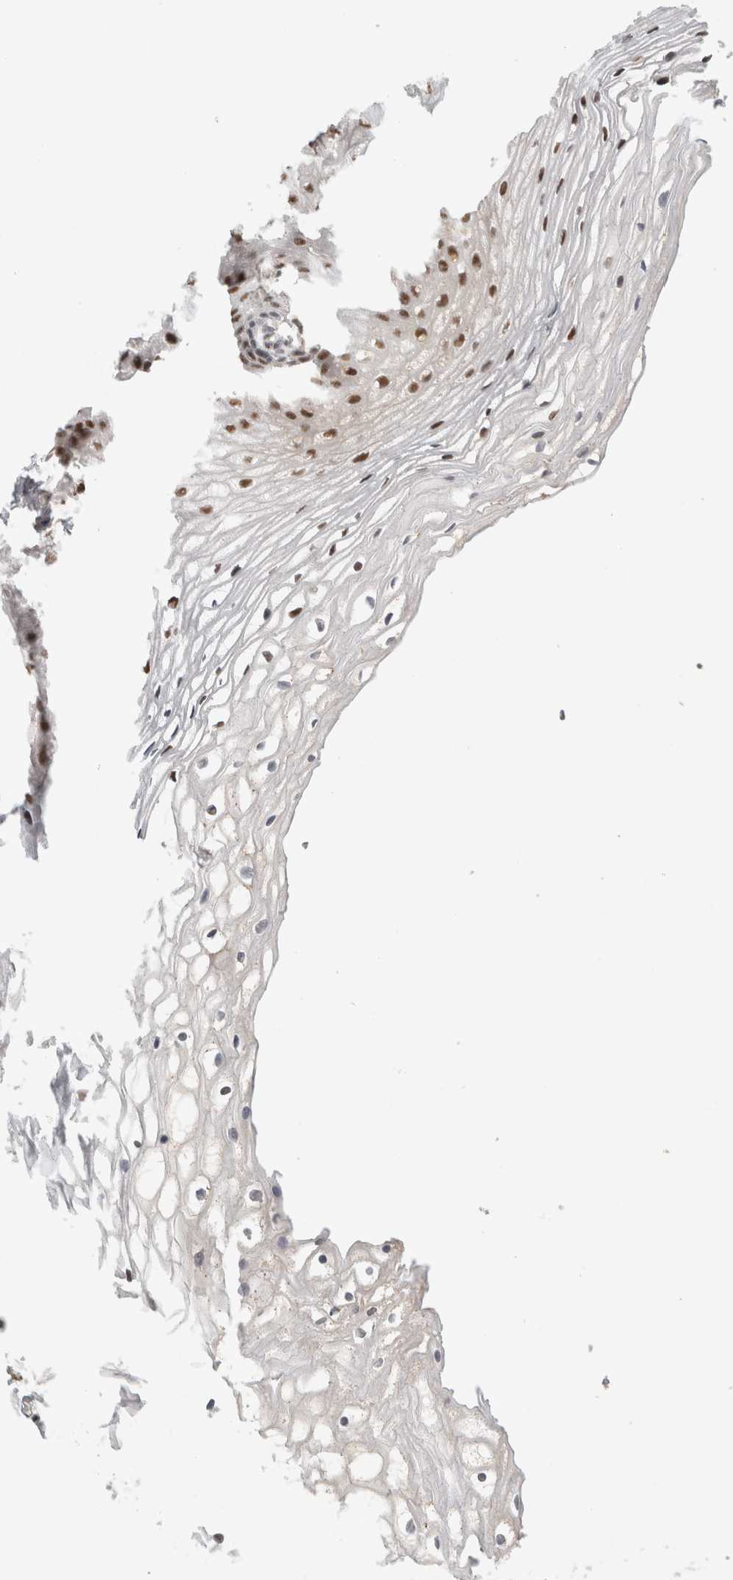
{"staining": {"intensity": "moderate", "quantity": ">75%", "location": "nuclear"}, "tissue": "vagina", "cell_type": "Squamous epithelial cells", "image_type": "normal", "snomed": [{"axis": "morphology", "description": "Normal tissue, NOS"}, {"axis": "topography", "description": "Vagina"}], "caption": "High-magnification brightfield microscopy of benign vagina stained with DAB (brown) and counterstained with hematoxylin (blue). squamous epithelial cells exhibit moderate nuclear staining is appreciated in approximately>75% of cells.", "gene": "ZNF24", "patient": {"sex": "female", "age": 60}}